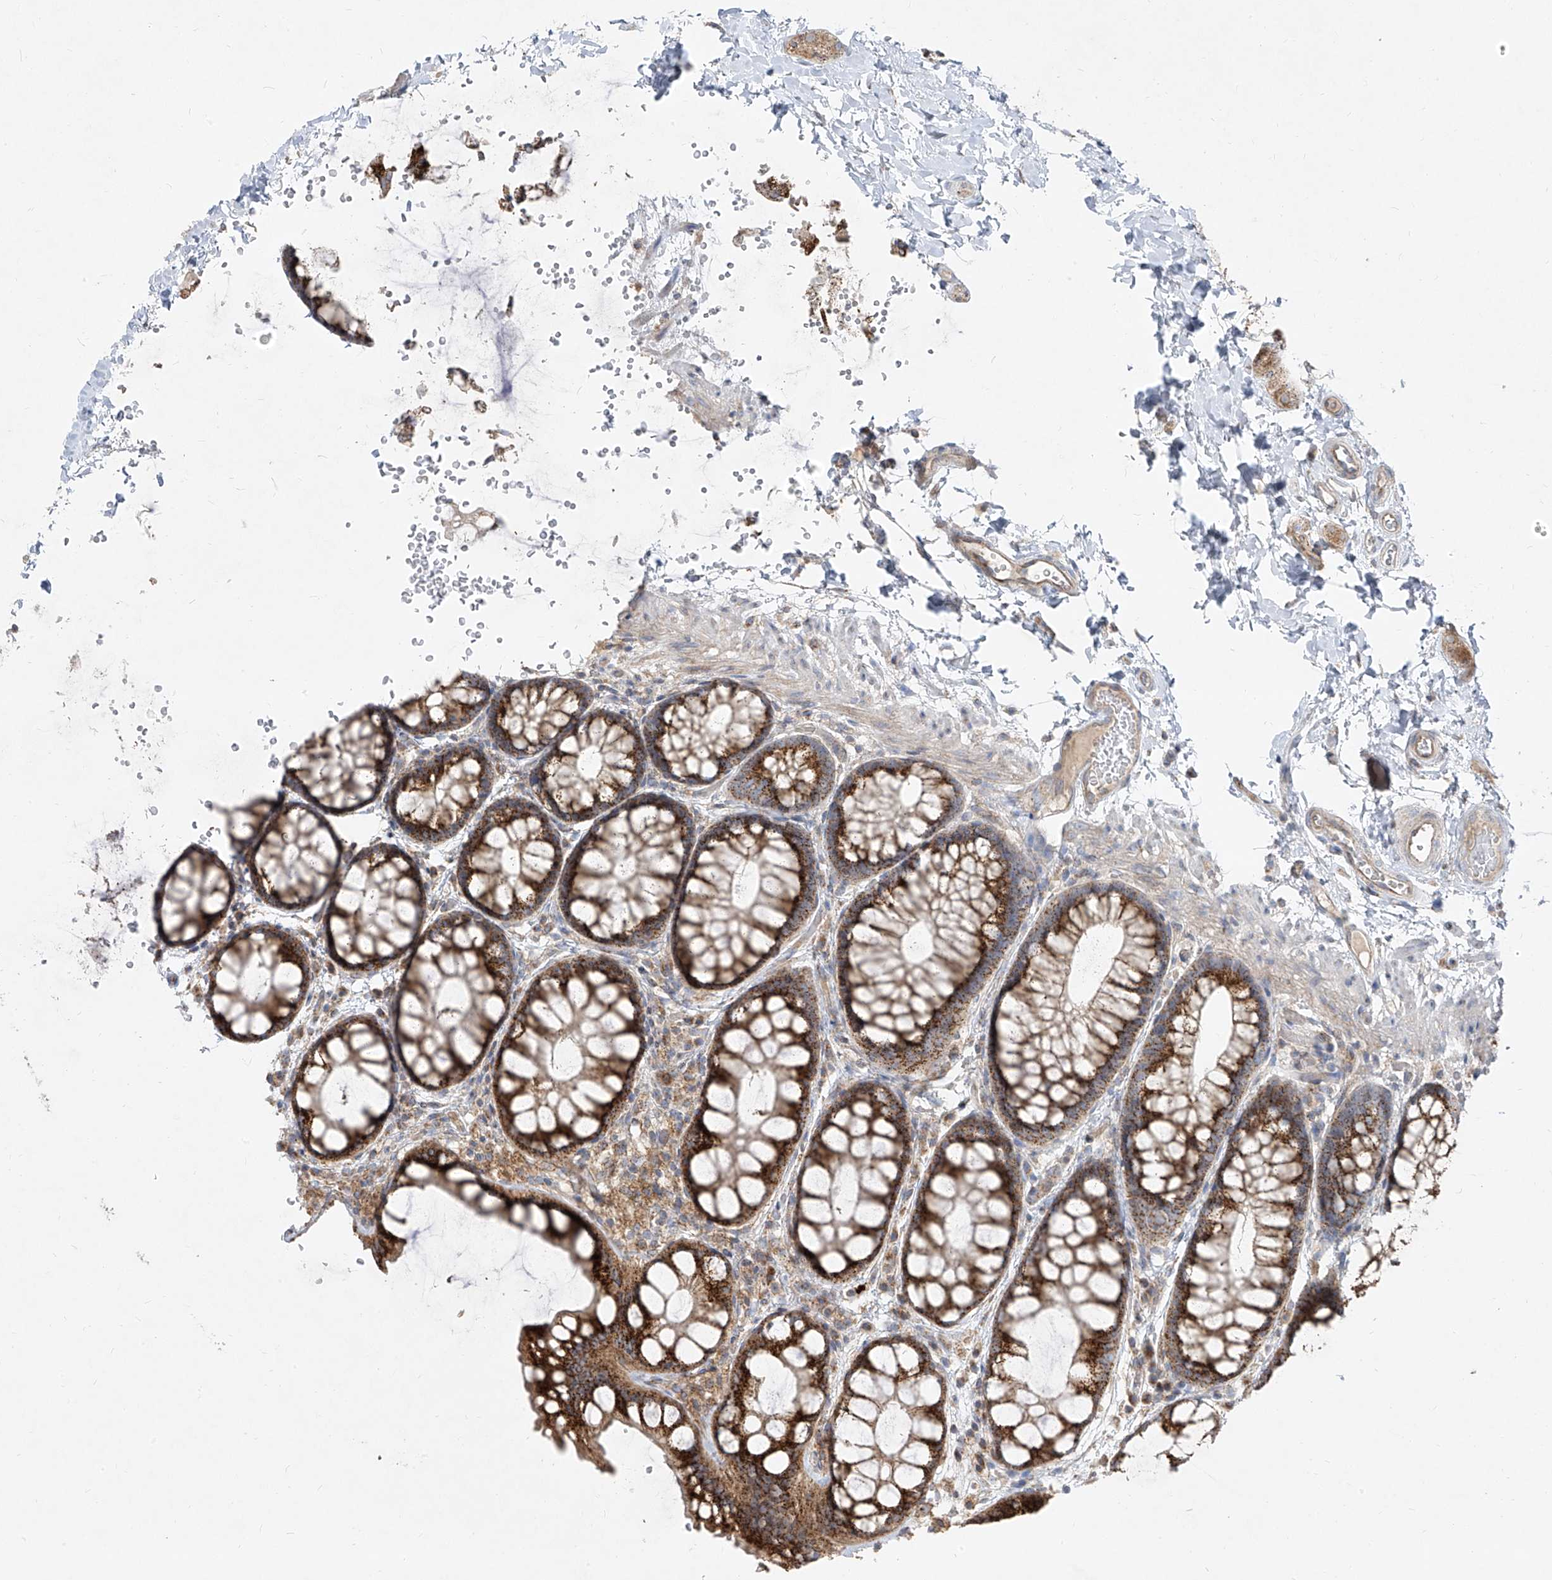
{"staining": {"intensity": "weak", "quantity": ">75%", "location": "cytoplasmic/membranous"}, "tissue": "colon", "cell_type": "Endothelial cells", "image_type": "normal", "snomed": [{"axis": "morphology", "description": "Normal tissue, NOS"}, {"axis": "topography", "description": "Colon"}], "caption": "Endothelial cells demonstrate weak cytoplasmic/membranous positivity in approximately >75% of cells in unremarkable colon.", "gene": "ABCD3", "patient": {"sex": "male", "age": 47}}